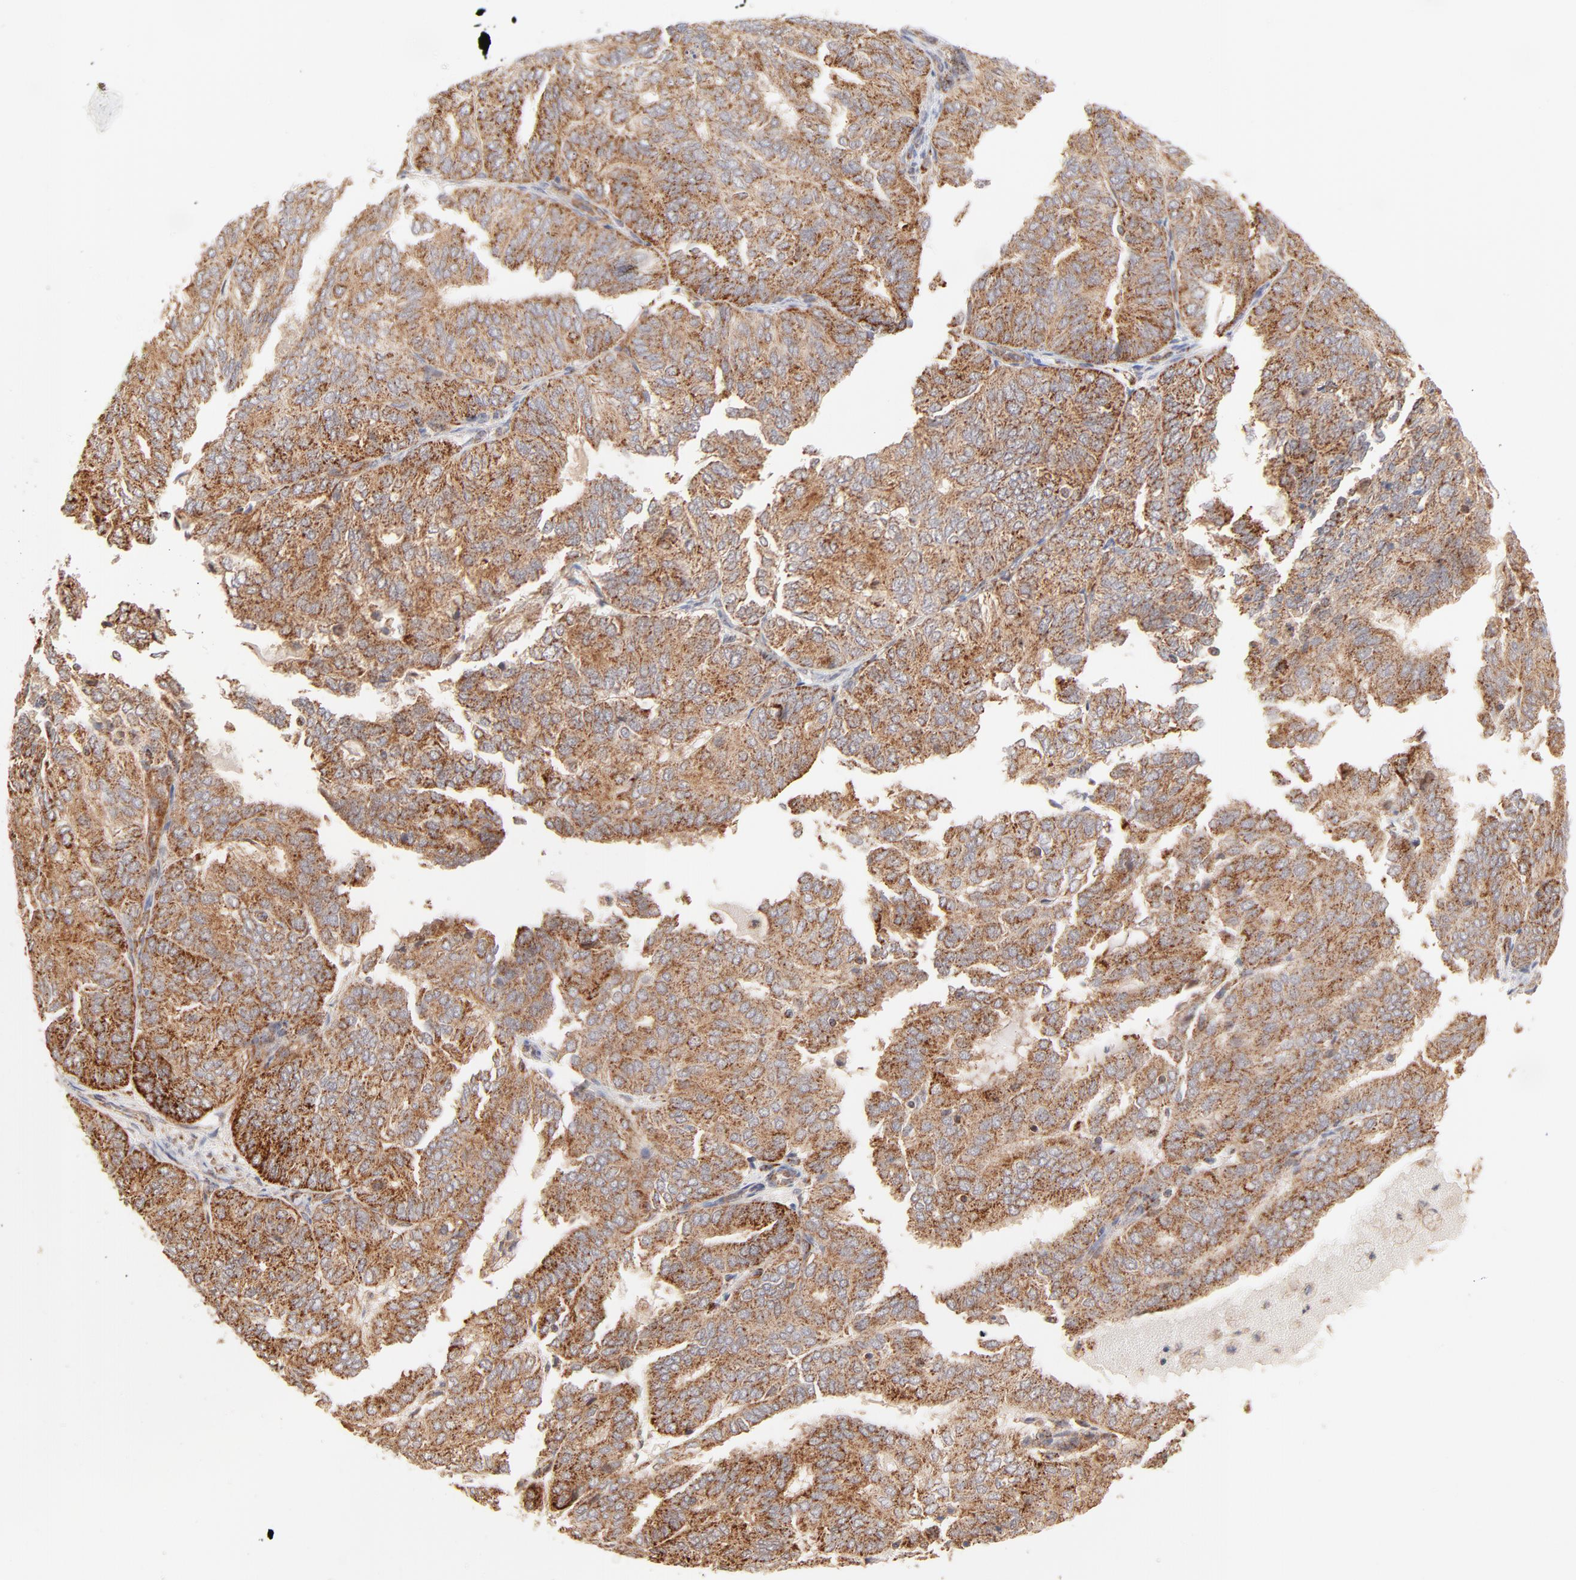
{"staining": {"intensity": "strong", "quantity": ">75%", "location": "cytoplasmic/membranous"}, "tissue": "endometrial cancer", "cell_type": "Tumor cells", "image_type": "cancer", "snomed": [{"axis": "morphology", "description": "Adenocarcinoma, NOS"}, {"axis": "topography", "description": "Endometrium"}], "caption": "Endometrial cancer (adenocarcinoma) stained for a protein demonstrates strong cytoplasmic/membranous positivity in tumor cells.", "gene": "CSPG4", "patient": {"sex": "female", "age": 59}}